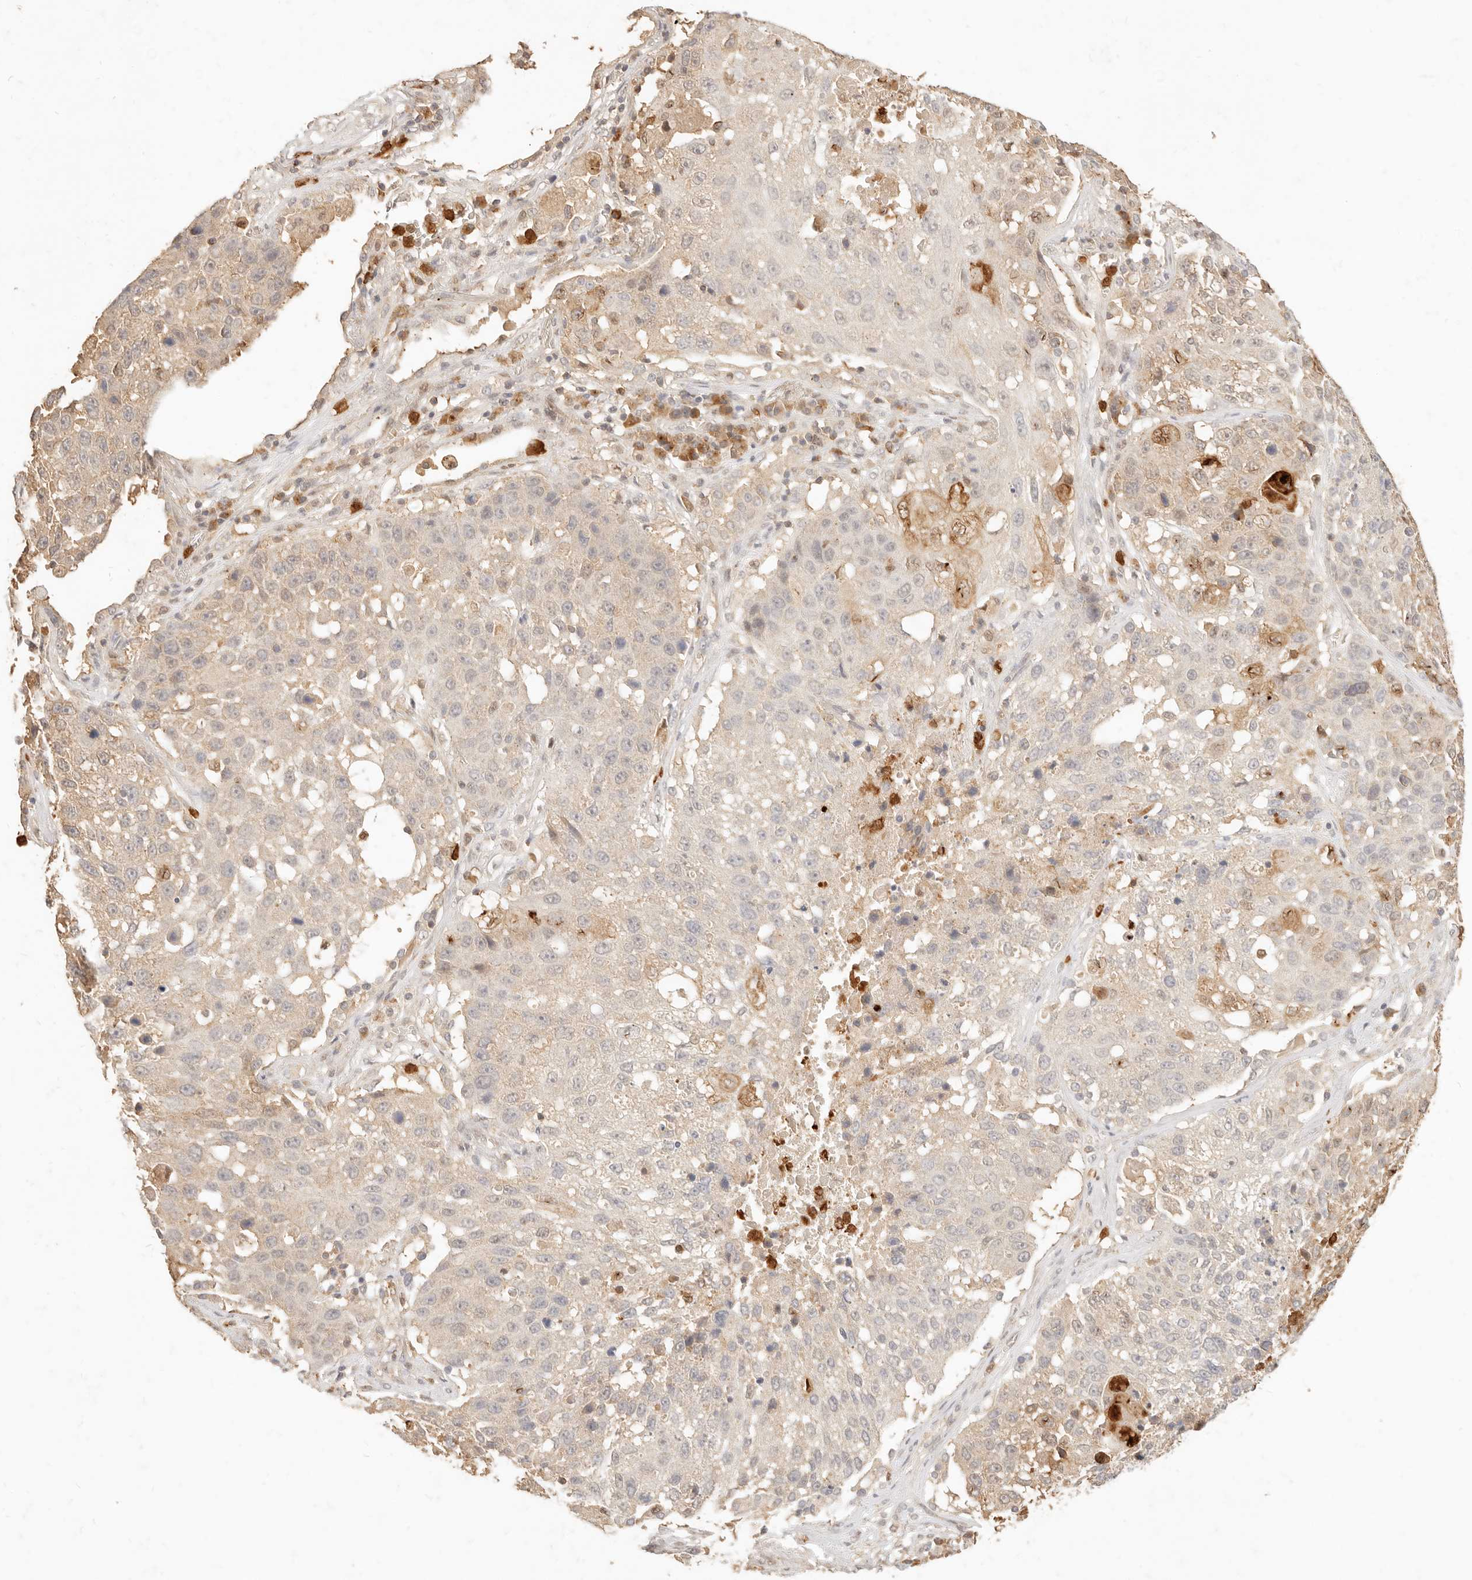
{"staining": {"intensity": "weak", "quantity": "25%-75%", "location": "cytoplasmic/membranous"}, "tissue": "lung cancer", "cell_type": "Tumor cells", "image_type": "cancer", "snomed": [{"axis": "morphology", "description": "Squamous cell carcinoma, NOS"}, {"axis": "topography", "description": "Lung"}], "caption": "DAB immunohistochemical staining of lung cancer exhibits weak cytoplasmic/membranous protein staining in approximately 25%-75% of tumor cells.", "gene": "TMTC2", "patient": {"sex": "male", "age": 61}}